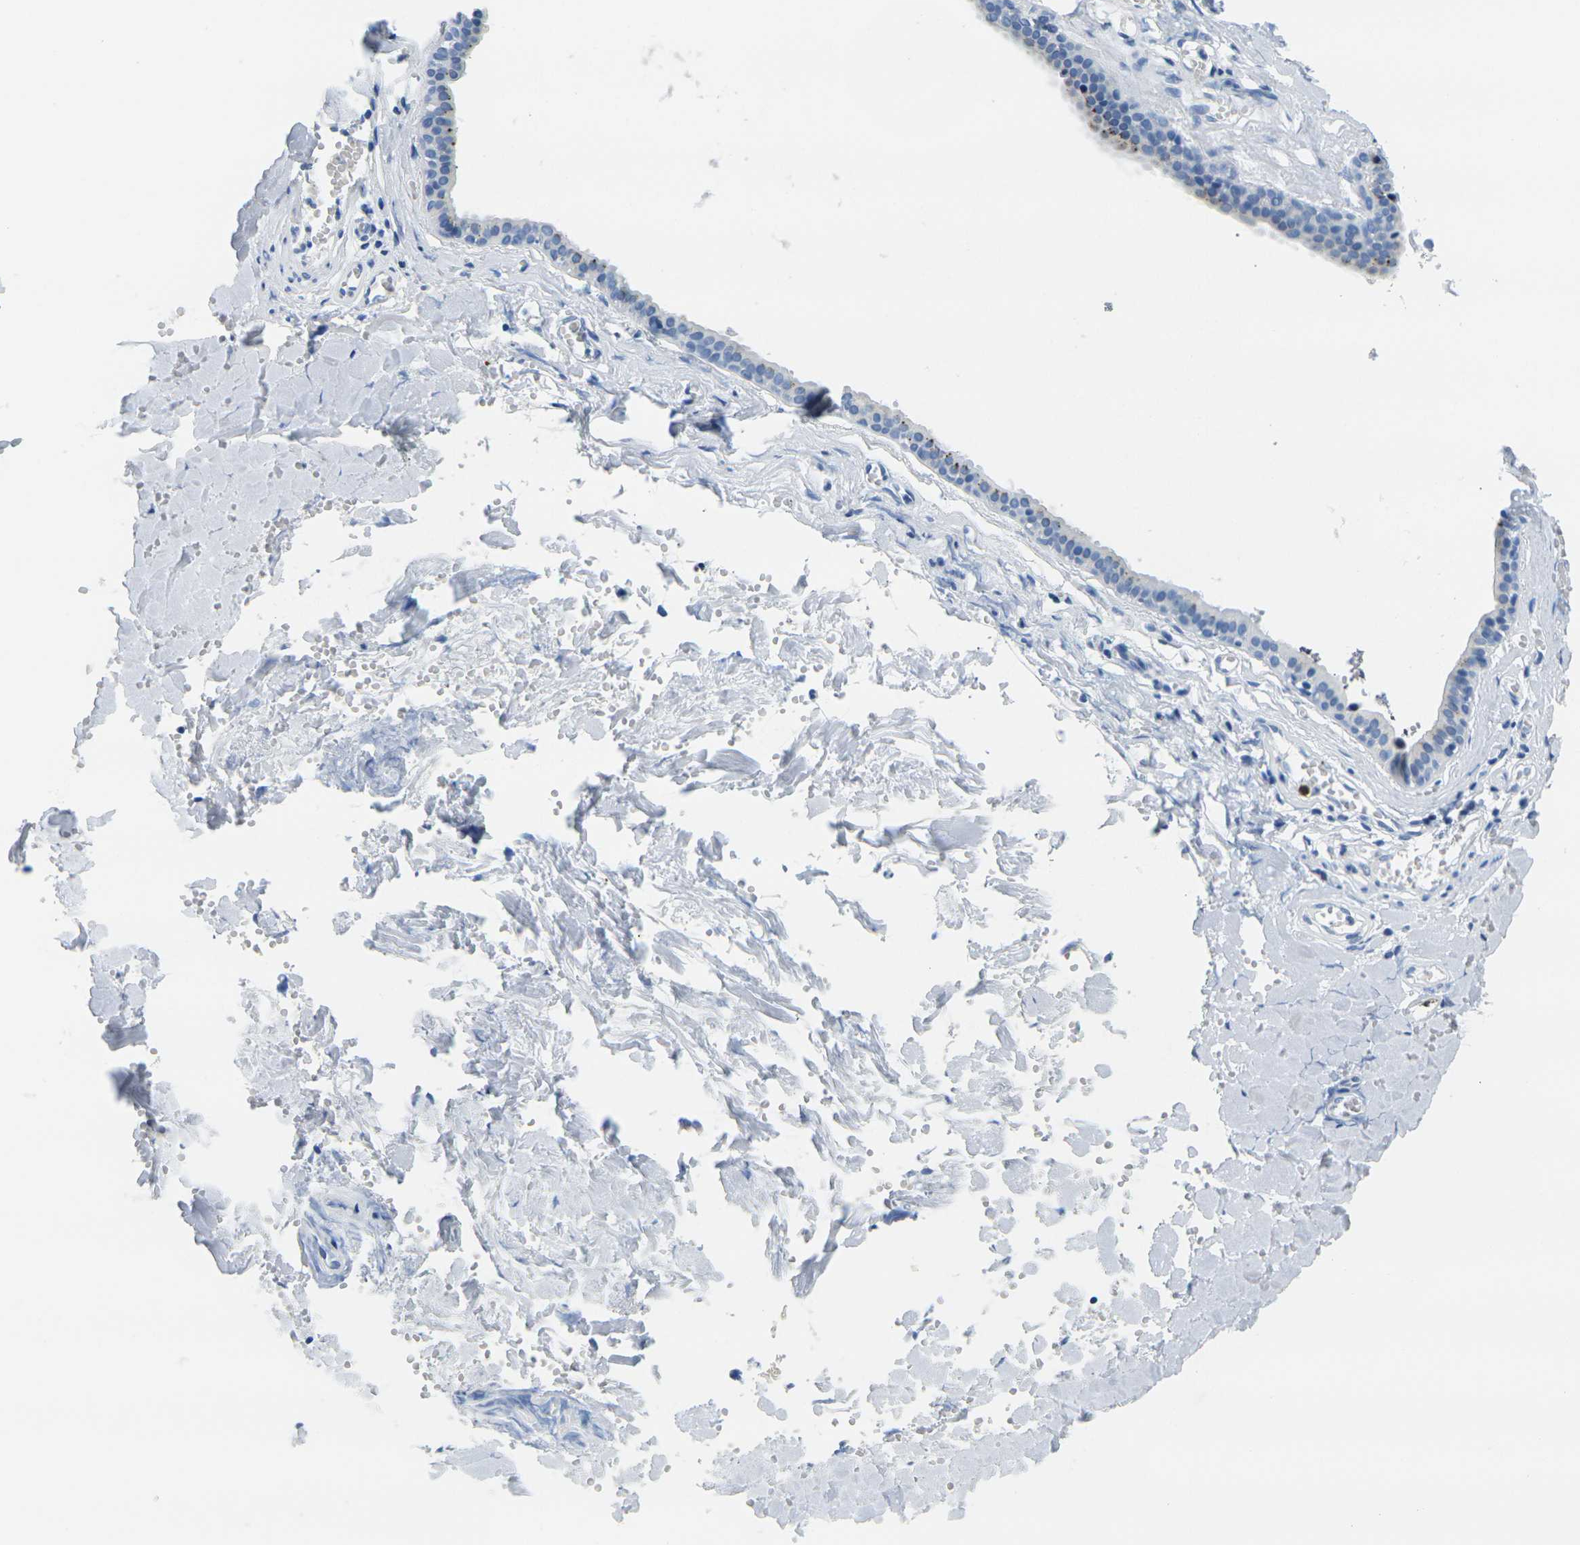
{"staining": {"intensity": "moderate", "quantity": "<25%", "location": "cytoplasmic/membranous"}, "tissue": "salivary gland", "cell_type": "Glandular cells", "image_type": "normal", "snomed": [{"axis": "morphology", "description": "Normal tissue, NOS"}, {"axis": "topography", "description": "Salivary gland"}], "caption": "This is an image of immunohistochemistry (IHC) staining of normal salivary gland, which shows moderate staining in the cytoplasmic/membranous of glandular cells.", "gene": "GPR15", "patient": {"sex": "male", "age": 62}}